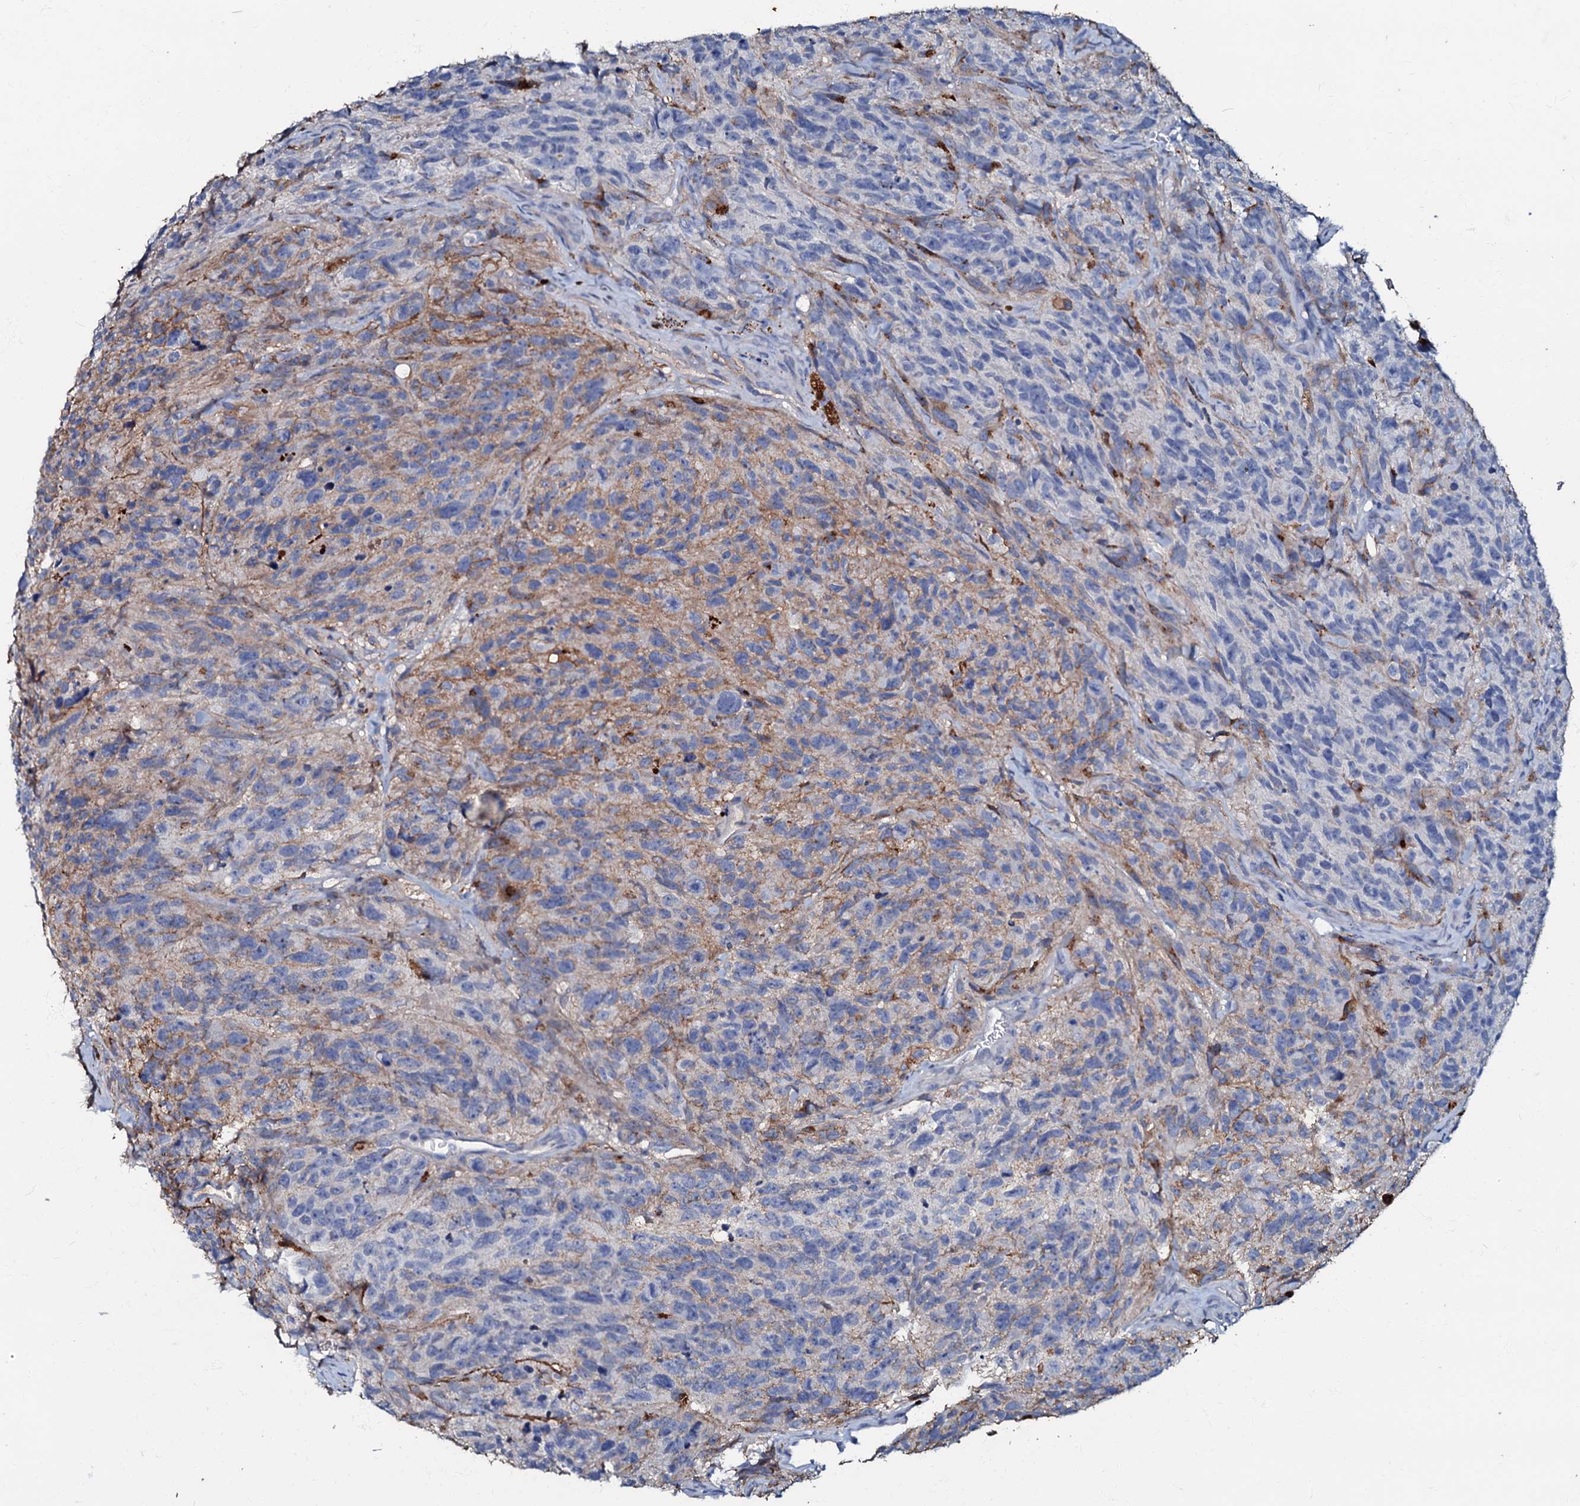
{"staining": {"intensity": "negative", "quantity": "none", "location": "none"}, "tissue": "glioma", "cell_type": "Tumor cells", "image_type": "cancer", "snomed": [{"axis": "morphology", "description": "Glioma, malignant, High grade"}, {"axis": "topography", "description": "Brain"}], "caption": "The image shows no staining of tumor cells in malignant glioma (high-grade).", "gene": "MANSC4", "patient": {"sex": "male", "age": 69}}